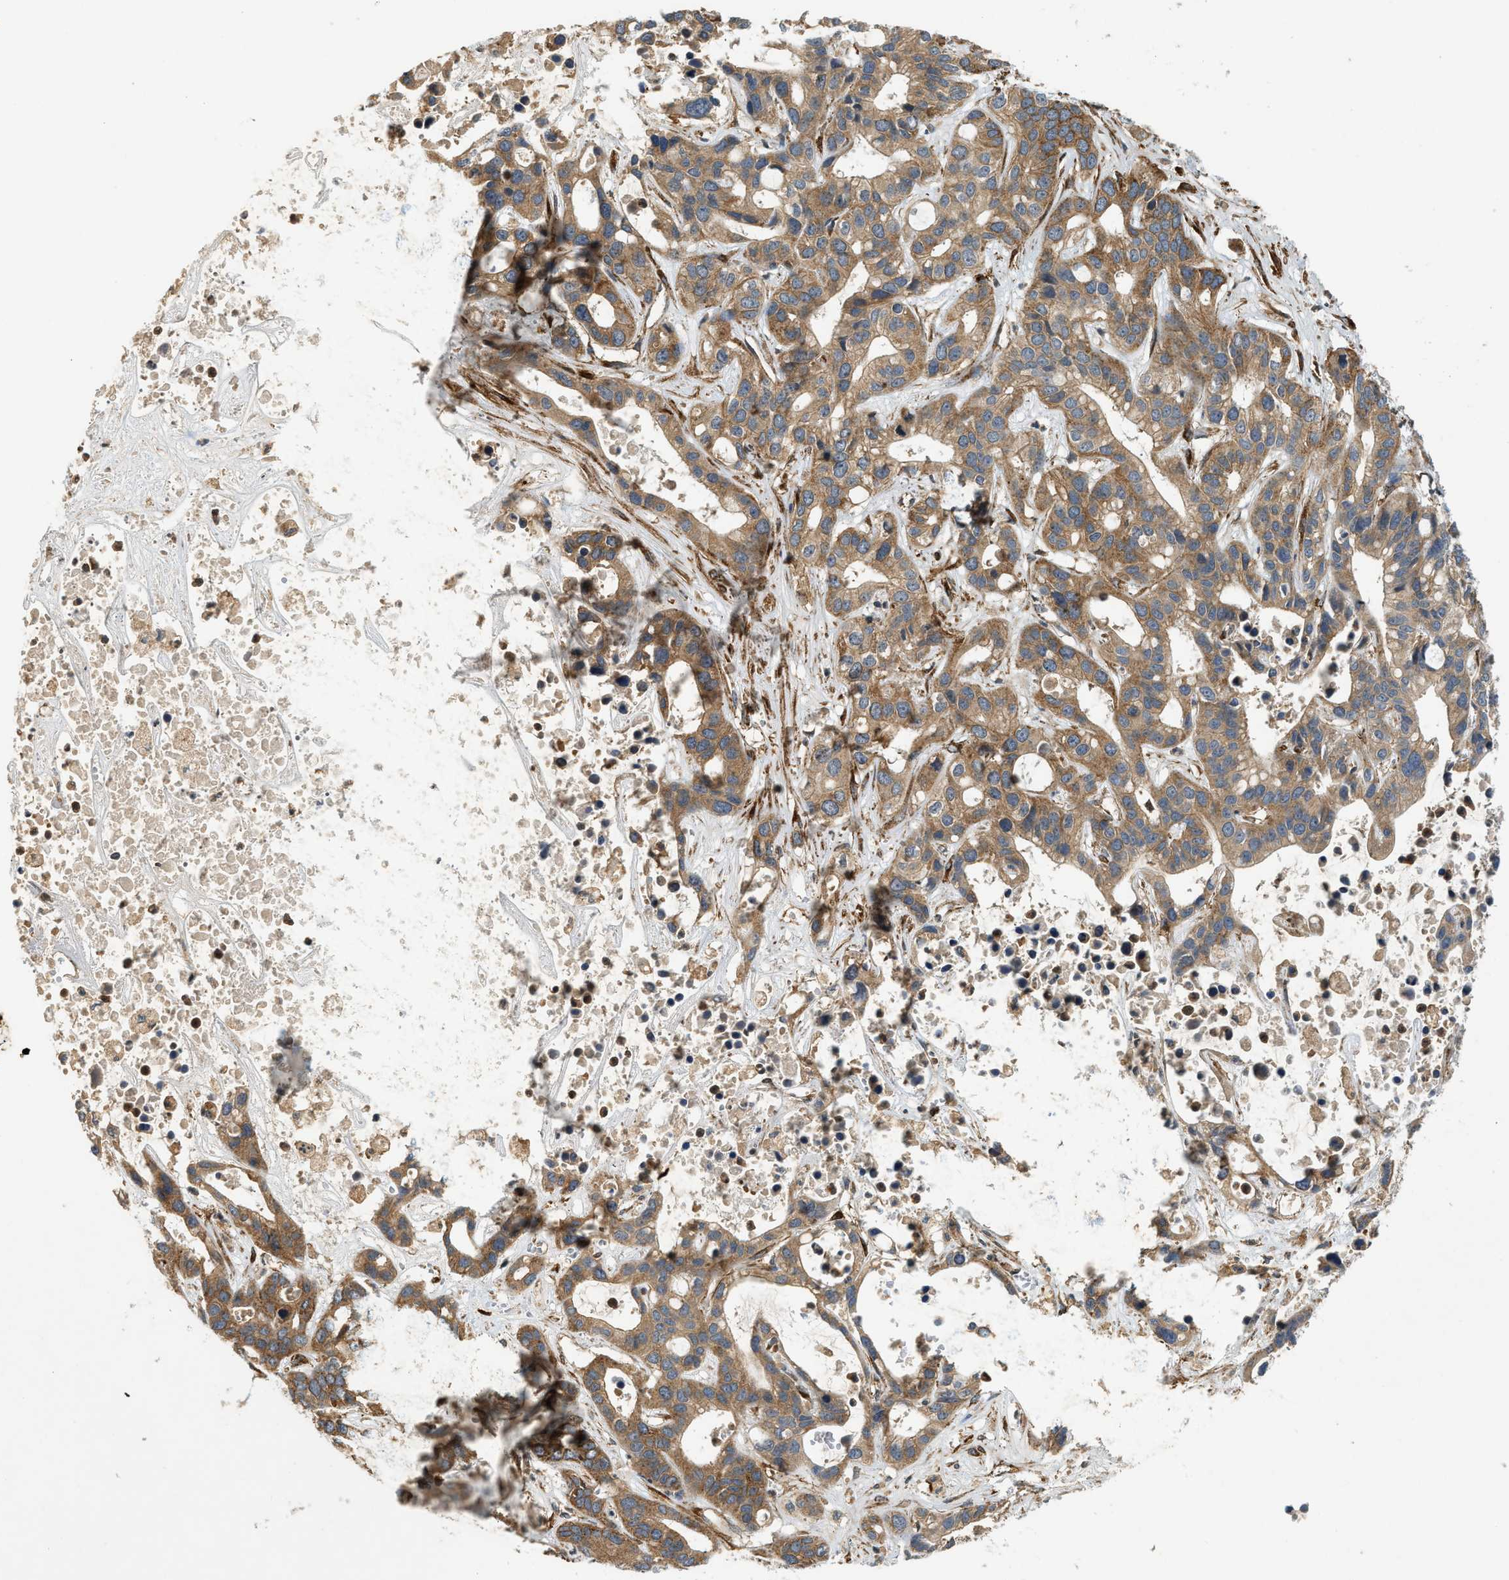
{"staining": {"intensity": "moderate", "quantity": ">75%", "location": "cytoplasmic/membranous"}, "tissue": "liver cancer", "cell_type": "Tumor cells", "image_type": "cancer", "snomed": [{"axis": "morphology", "description": "Cholangiocarcinoma"}, {"axis": "topography", "description": "Liver"}], "caption": "An immunohistochemistry (IHC) image of tumor tissue is shown. Protein staining in brown highlights moderate cytoplasmic/membranous positivity in liver cancer (cholangiocarcinoma) within tumor cells.", "gene": "HIP1", "patient": {"sex": "female", "age": 65}}